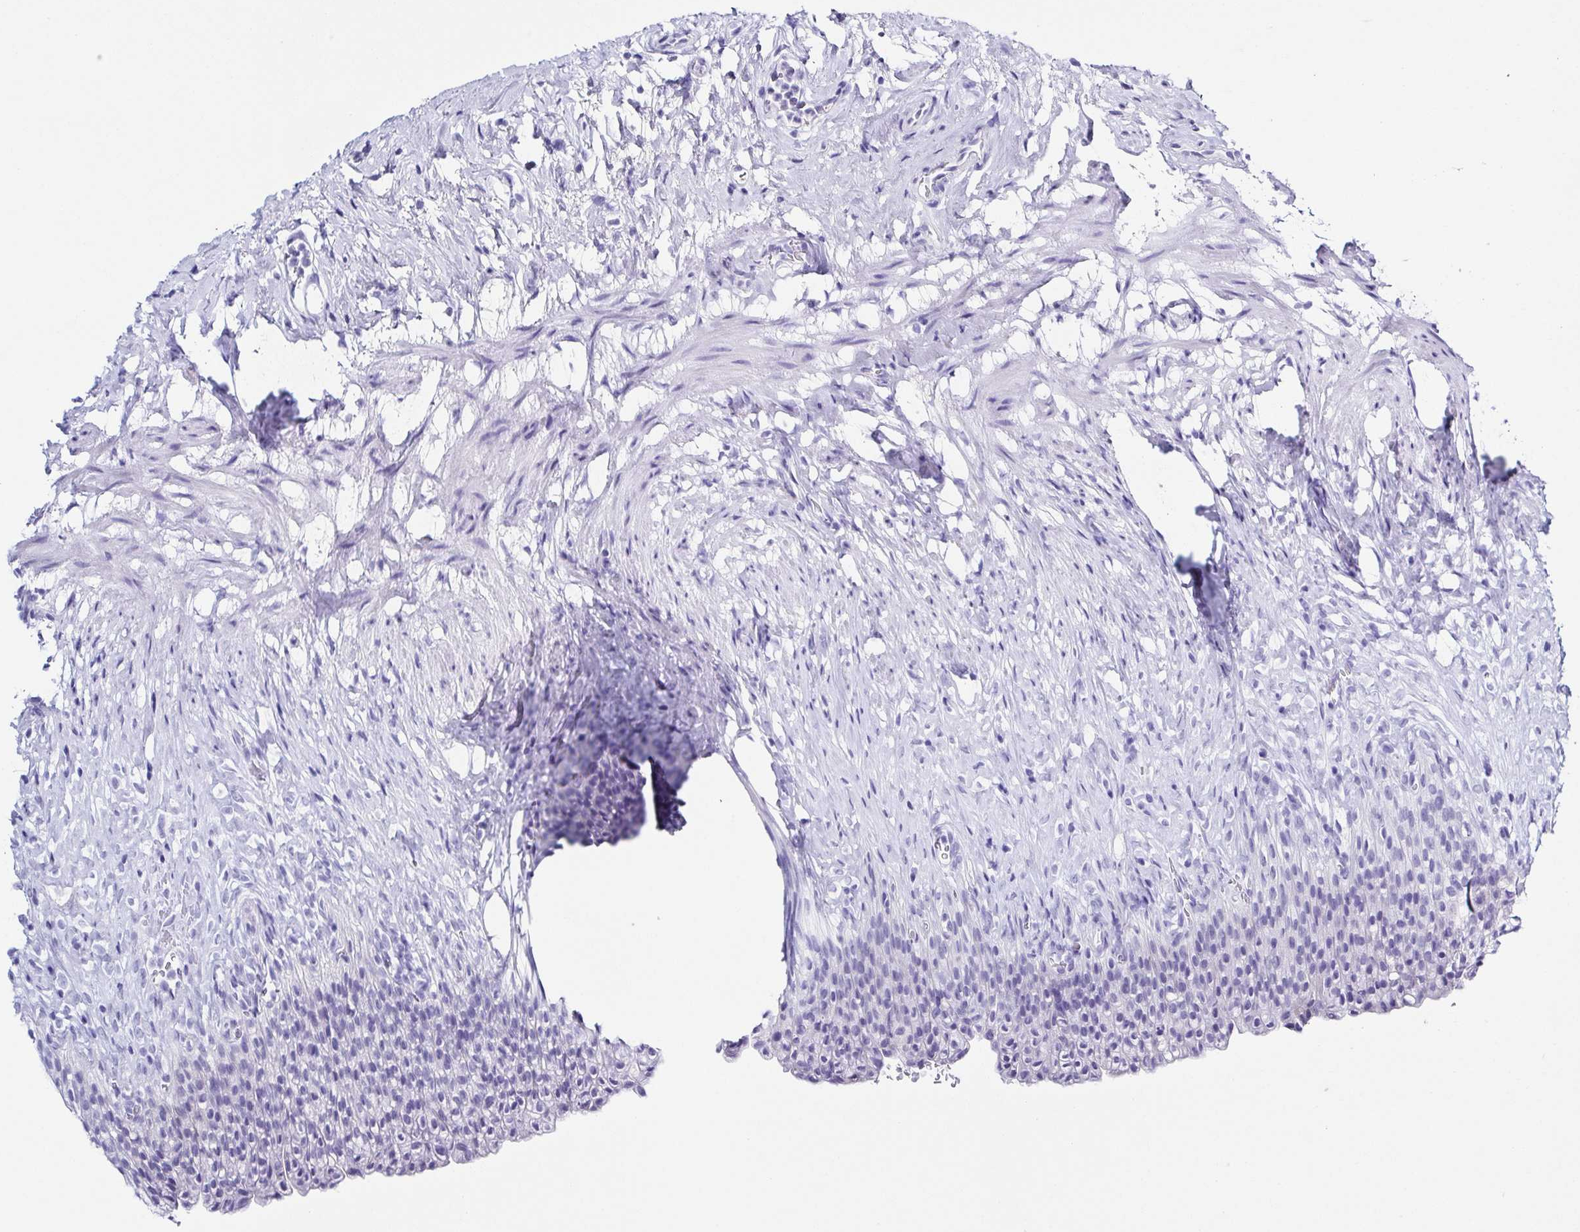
{"staining": {"intensity": "negative", "quantity": "none", "location": "none"}, "tissue": "urinary bladder", "cell_type": "Urothelial cells", "image_type": "normal", "snomed": [{"axis": "morphology", "description": "Normal tissue, NOS"}, {"axis": "topography", "description": "Urinary bladder"}, {"axis": "topography", "description": "Prostate"}], "caption": "This is a histopathology image of immunohistochemistry (IHC) staining of benign urinary bladder, which shows no positivity in urothelial cells. (Immunohistochemistry, brightfield microscopy, high magnification).", "gene": "TNNT2", "patient": {"sex": "male", "age": 76}}